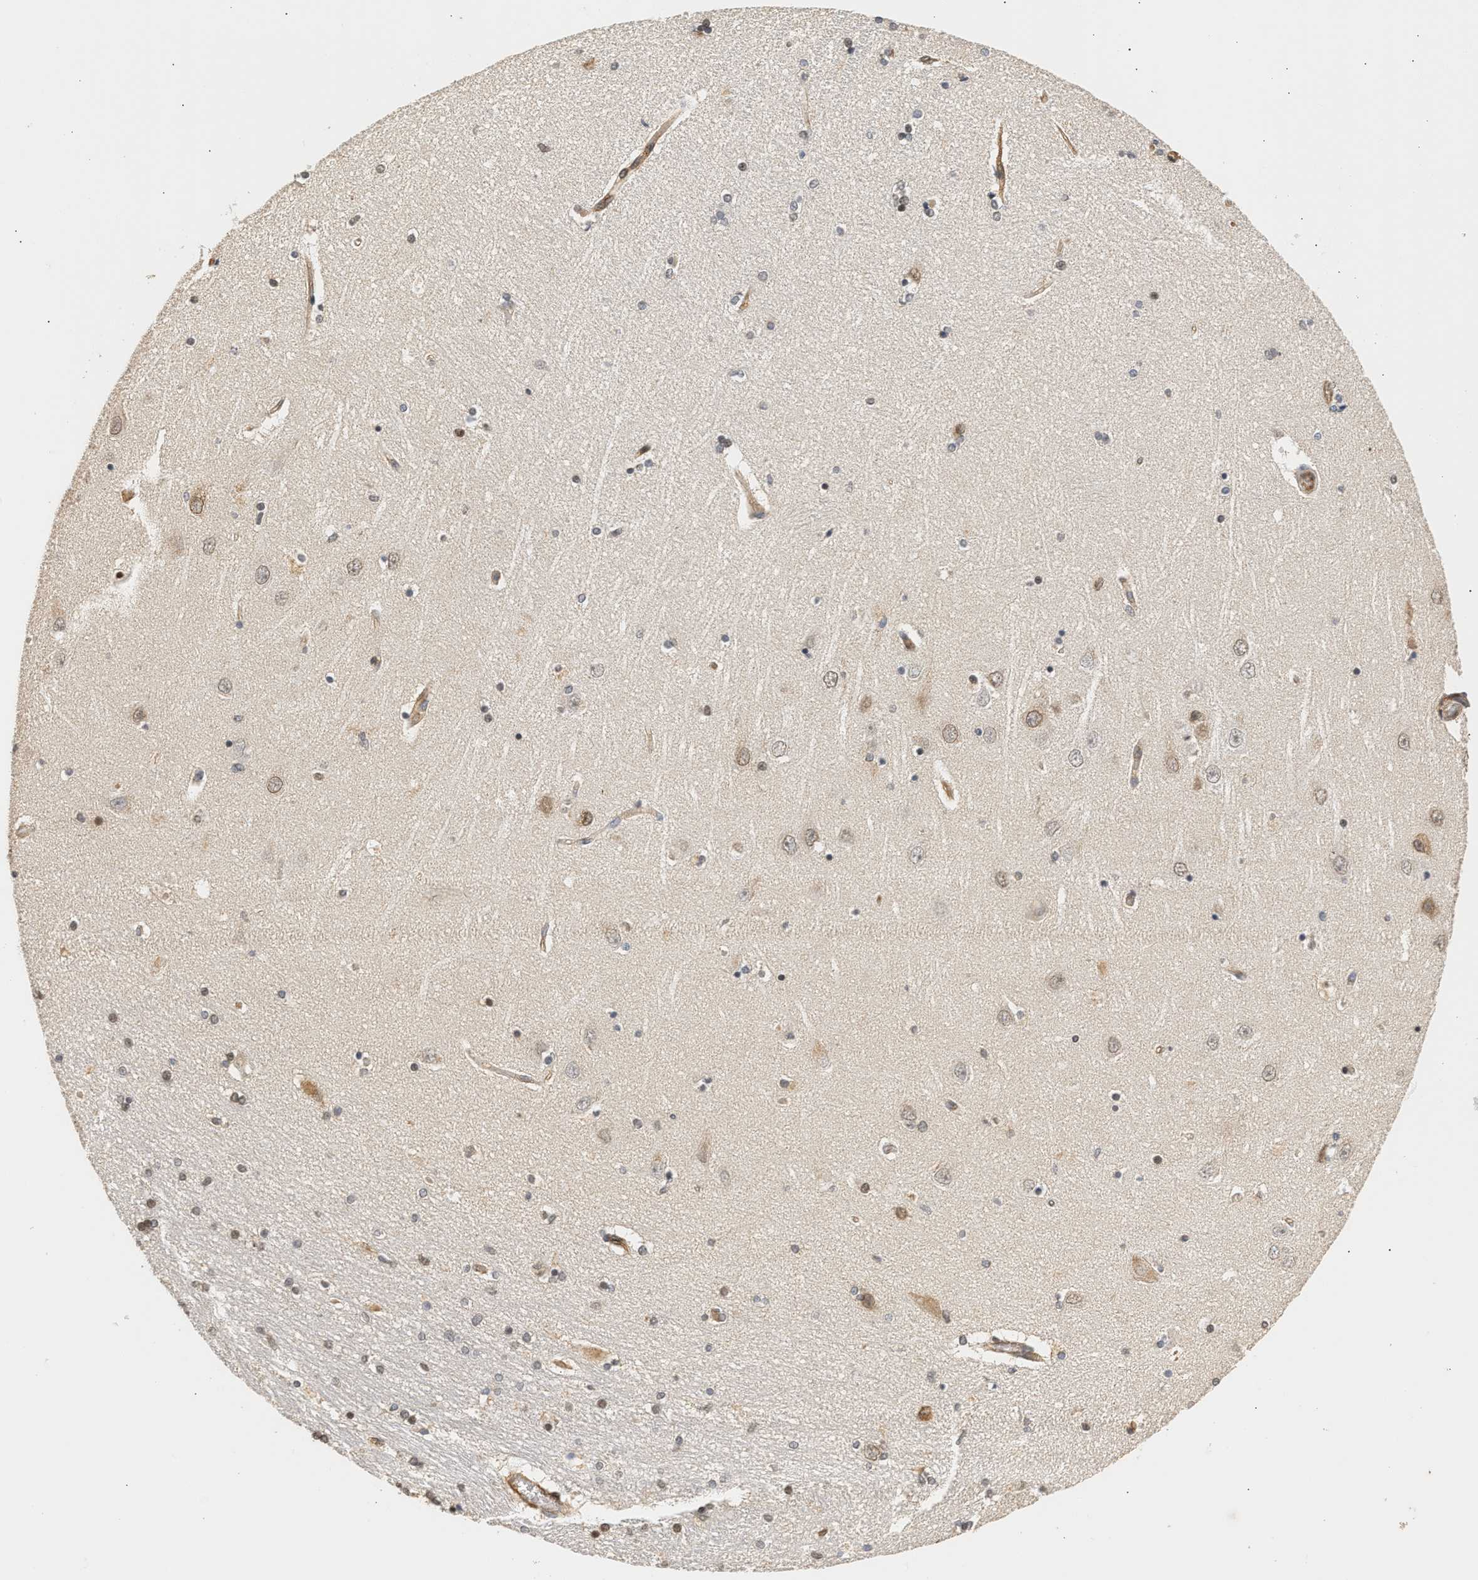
{"staining": {"intensity": "weak", "quantity": "<25%", "location": "cytoplasmic/membranous"}, "tissue": "hippocampus", "cell_type": "Glial cells", "image_type": "normal", "snomed": [{"axis": "morphology", "description": "Normal tissue, NOS"}, {"axis": "topography", "description": "Hippocampus"}], "caption": "This is an immunohistochemistry (IHC) micrograph of benign human hippocampus. There is no positivity in glial cells.", "gene": "PLXND1", "patient": {"sex": "female", "age": 54}}